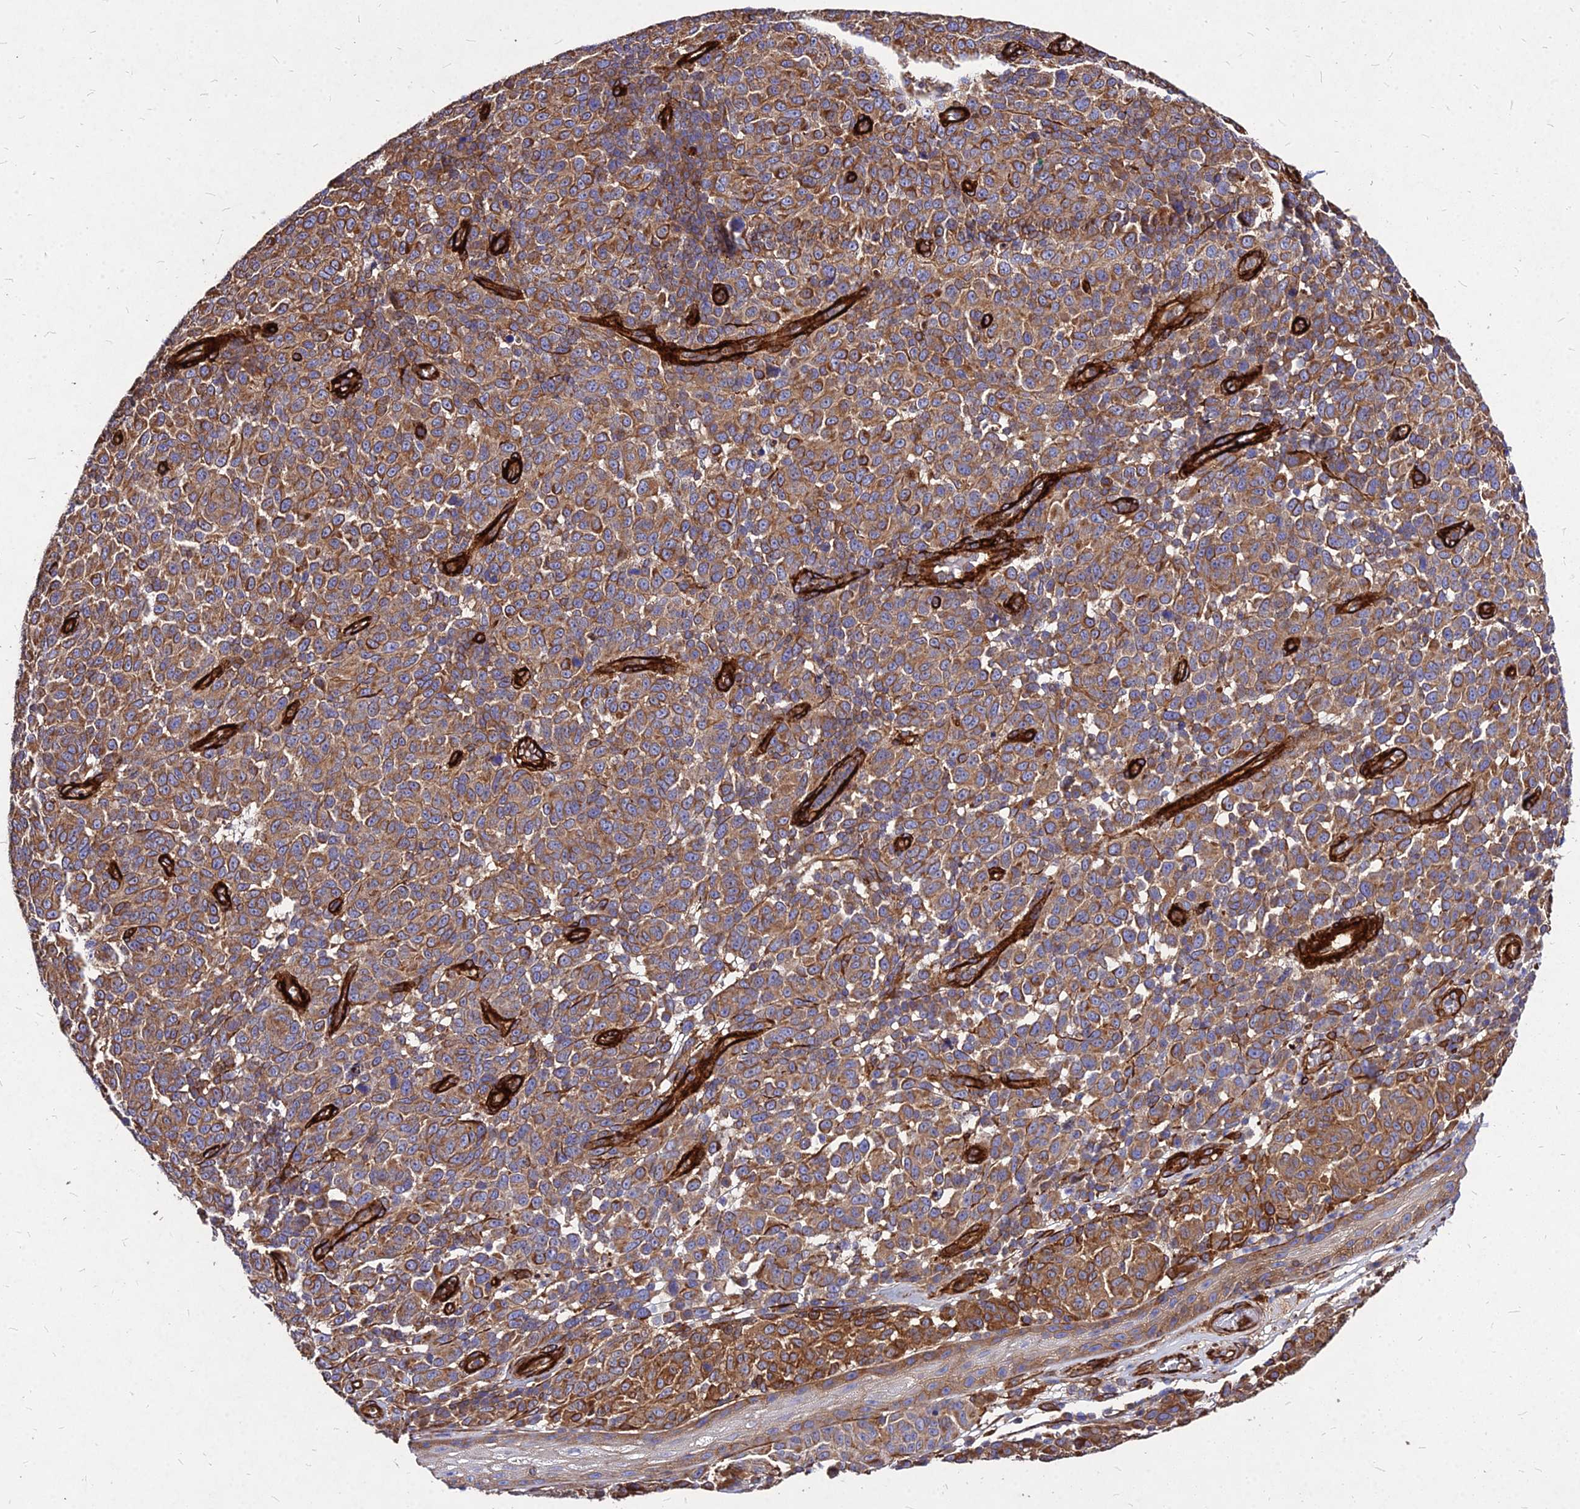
{"staining": {"intensity": "moderate", "quantity": ">75%", "location": "cytoplasmic/membranous"}, "tissue": "melanoma", "cell_type": "Tumor cells", "image_type": "cancer", "snomed": [{"axis": "morphology", "description": "Malignant melanoma, NOS"}, {"axis": "topography", "description": "Skin"}], "caption": "Tumor cells show medium levels of moderate cytoplasmic/membranous expression in about >75% of cells in malignant melanoma. The staining was performed using DAB, with brown indicating positive protein expression. Nuclei are stained blue with hematoxylin.", "gene": "EFCC1", "patient": {"sex": "male", "age": 49}}